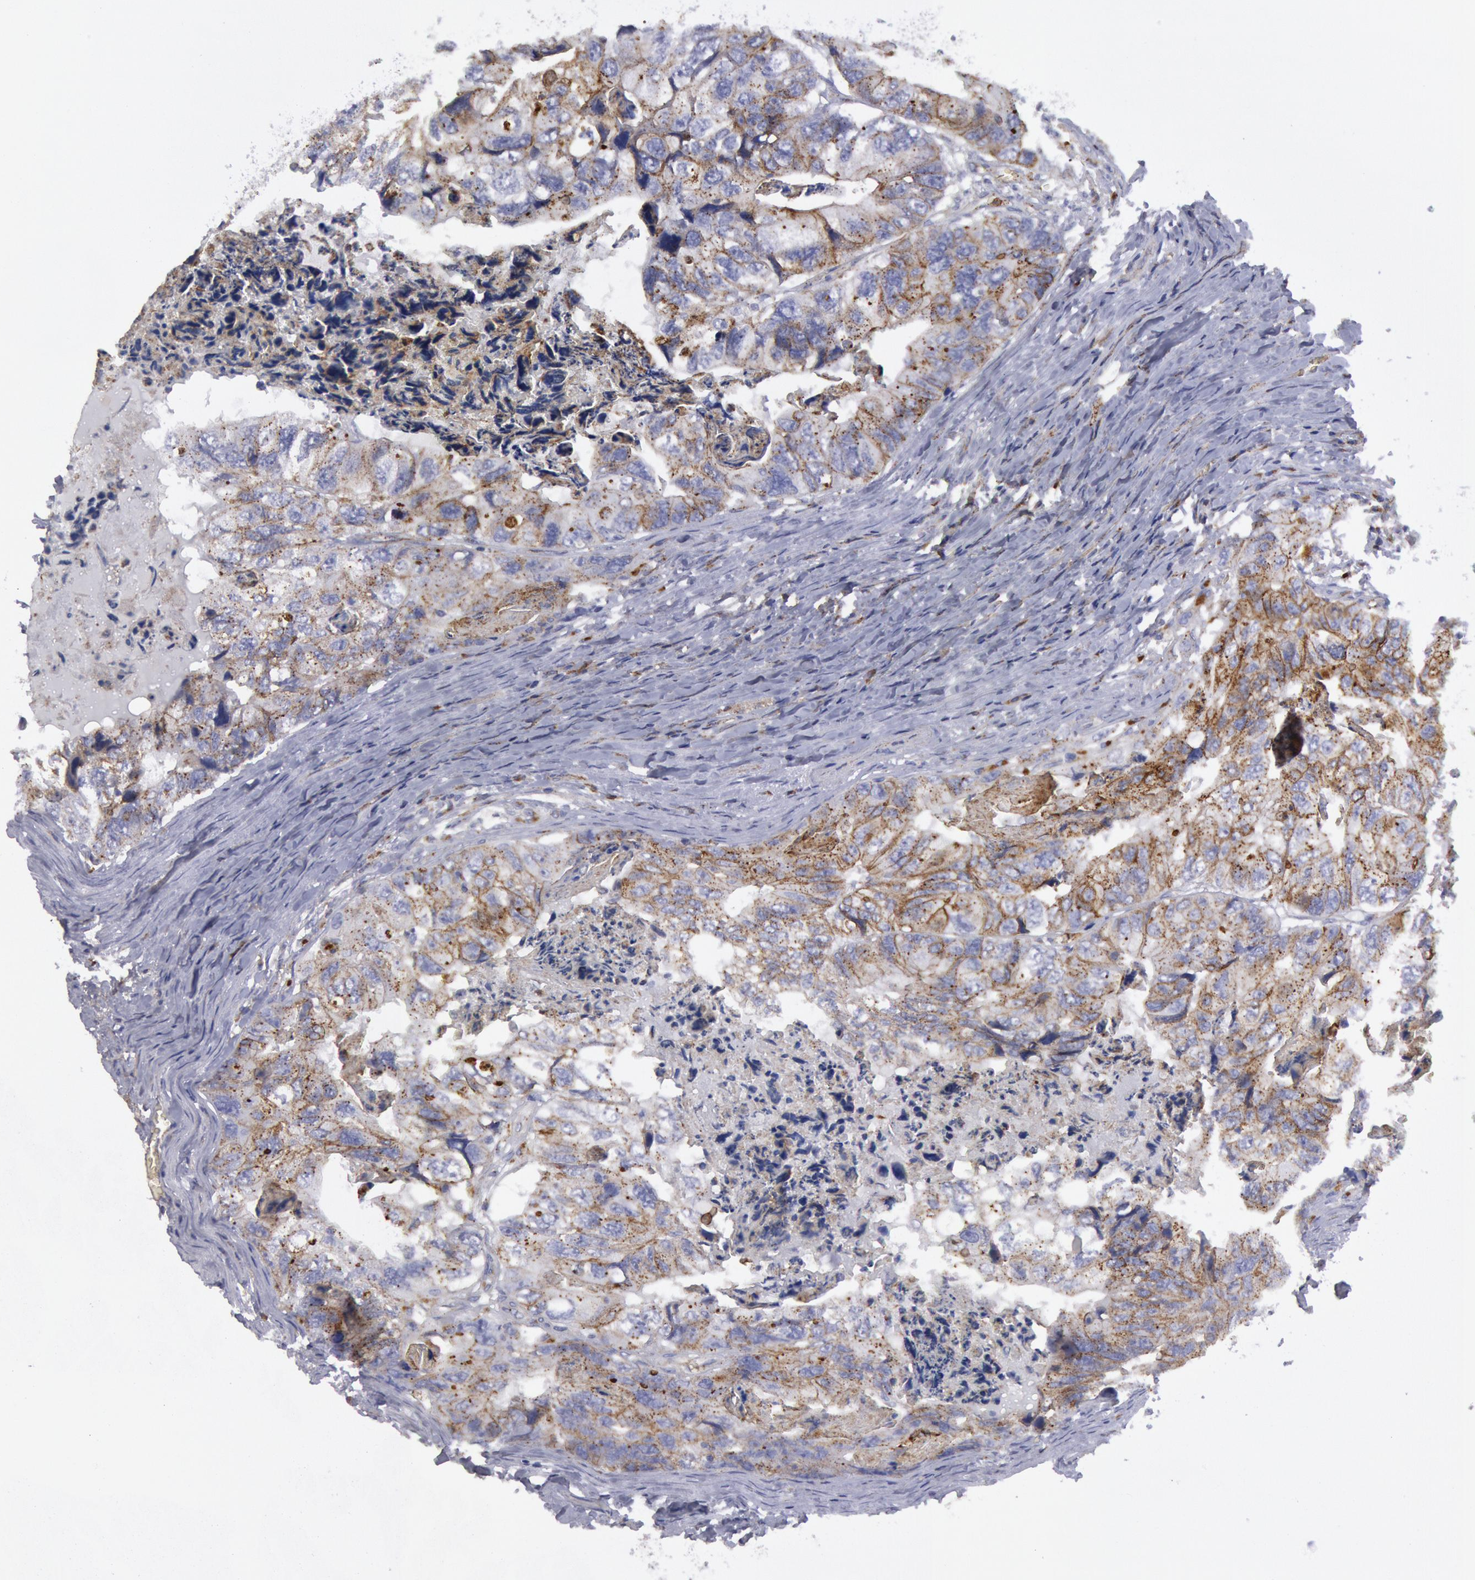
{"staining": {"intensity": "weak", "quantity": "25%-75%", "location": "cytoplasmic/membranous"}, "tissue": "colorectal cancer", "cell_type": "Tumor cells", "image_type": "cancer", "snomed": [{"axis": "morphology", "description": "Adenocarcinoma, NOS"}, {"axis": "topography", "description": "Rectum"}], "caption": "Colorectal adenocarcinoma stained for a protein reveals weak cytoplasmic/membranous positivity in tumor cells.", "gene": "FLOT1", "patient": {"sex": "female", "age": 82}}